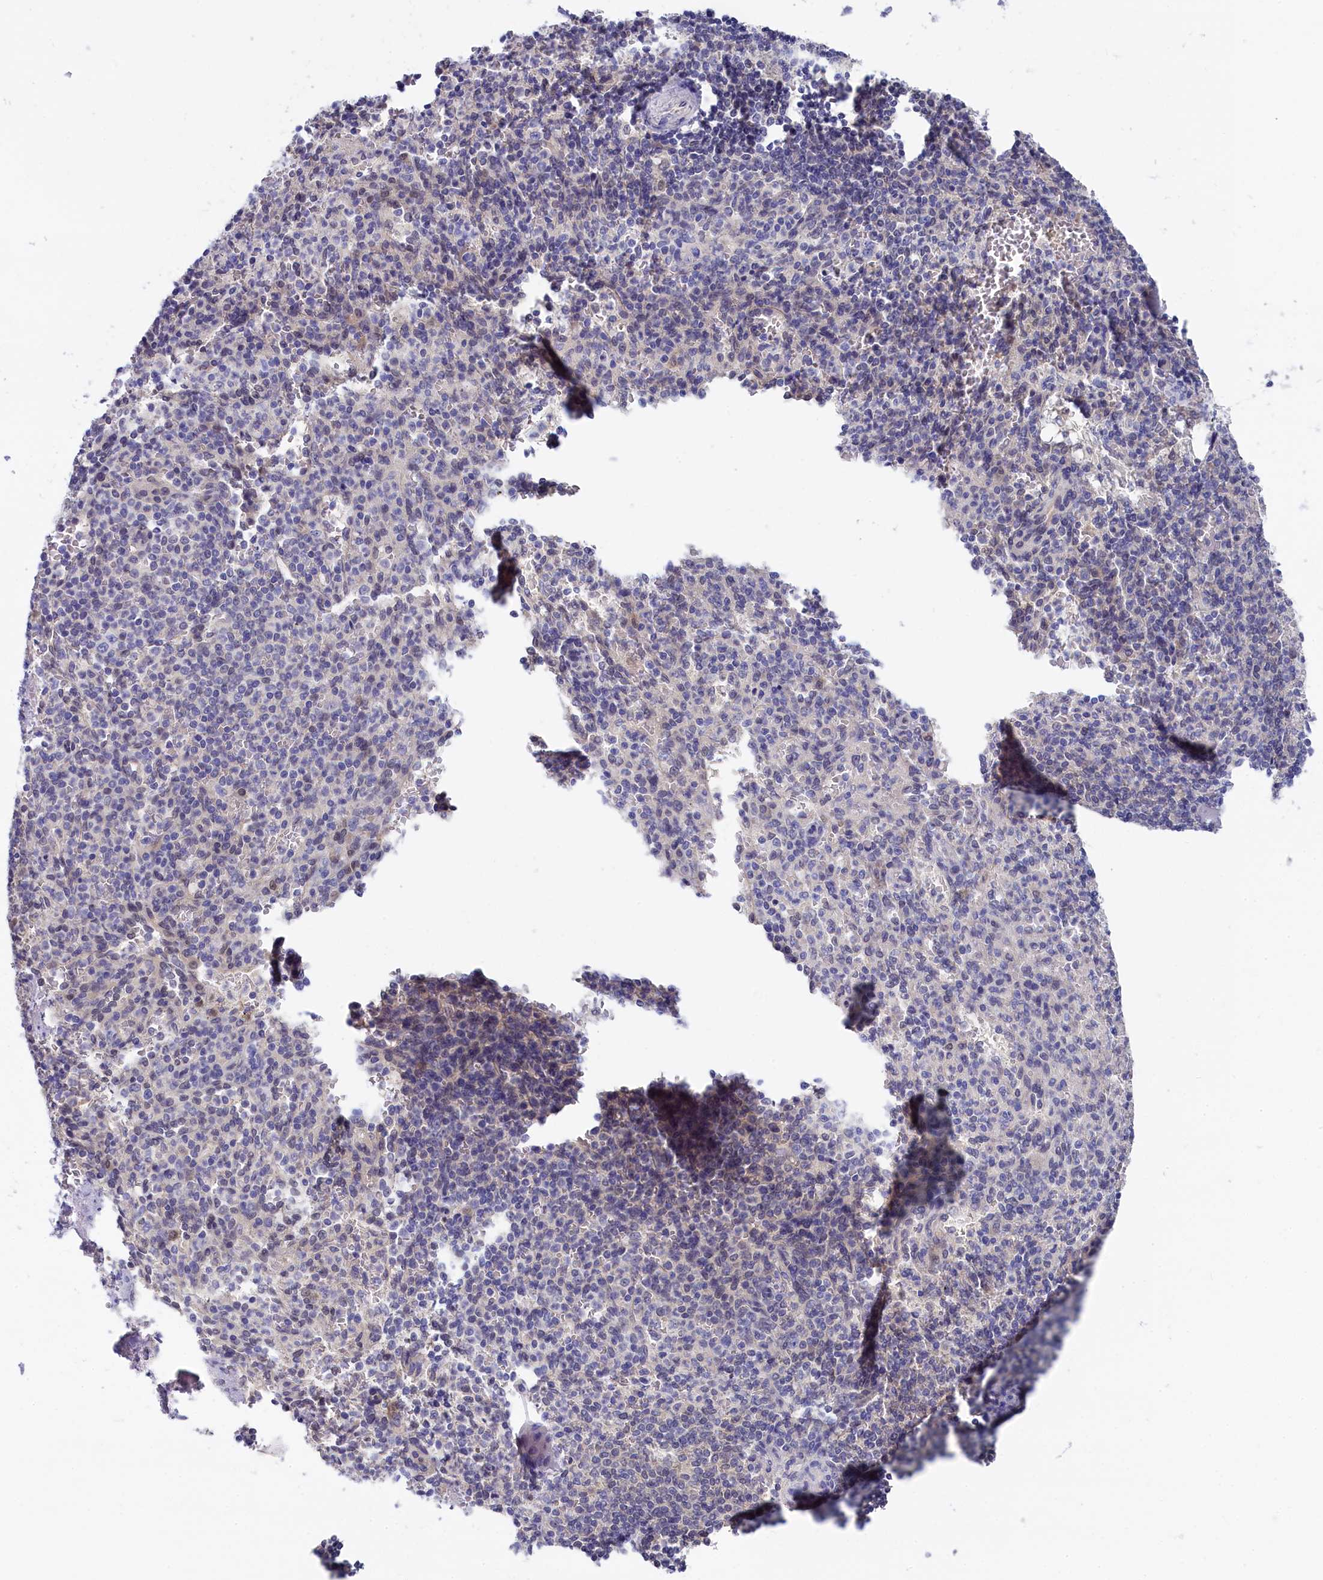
{"staining": {"intensity": "negative", "quantity": "none", "location": "none"}, "tissue": "spleen", "cell_type": "Cells in red pulp", "image_type": "normal", "snomed": [{"axis": "morphology", "description": "Normal tissue, NOS"}, {"axis": "topography", "description": "Spleen"}], "caption": "The IHC image has no significant positivity in cells in red pulp of spleen. Brightfield microscopy of immunohistochemistry stained with DAB (brown) and hematoxylin (blue), captured at high magnification.", "gene": "C11orf54", "patient": {"sex": "female", "age": 74}}